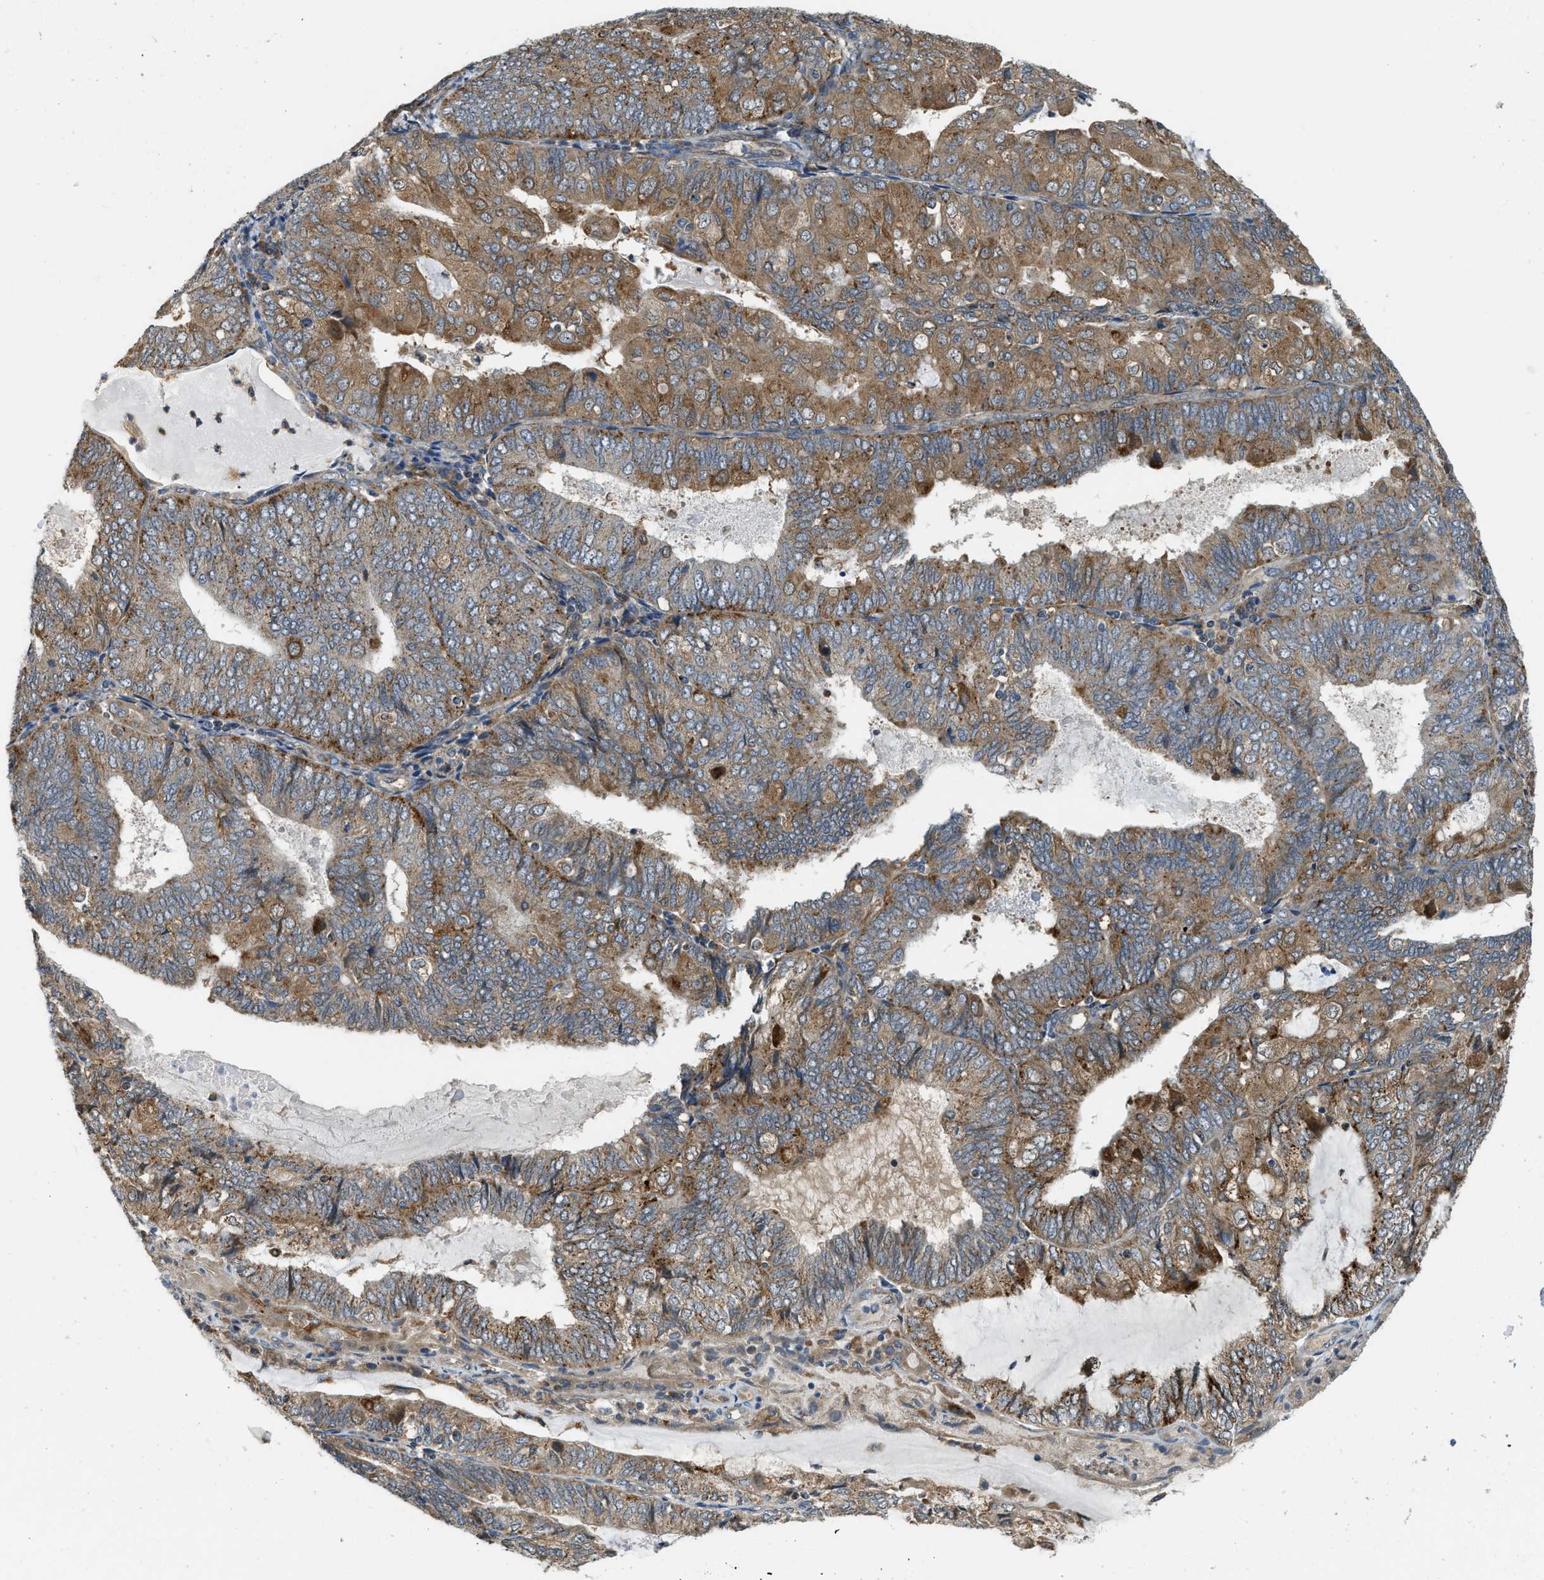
{"staining": {"intensity": "moderate", "quantity": ">75%", "location": "cytoplasmic/membranous"}, "tissue": "endometrial cancer", "cell_type": "Tumor cells", "image_type": "cancer", "snomed": [{"axis": "morphology", "description": "Adenocarcinoma, NOS"}, {"axis": "topography", "description": "Endometrium"}], "caption": "Immunohistochemical staining of human endometrial cancer (adenocarcinoma) displays moderate cytoplasmic/membranous protein expression in about >75% of tumor cells.", "gene": "STARD3NL", "patient": {"sex": "female", "age": 81}}